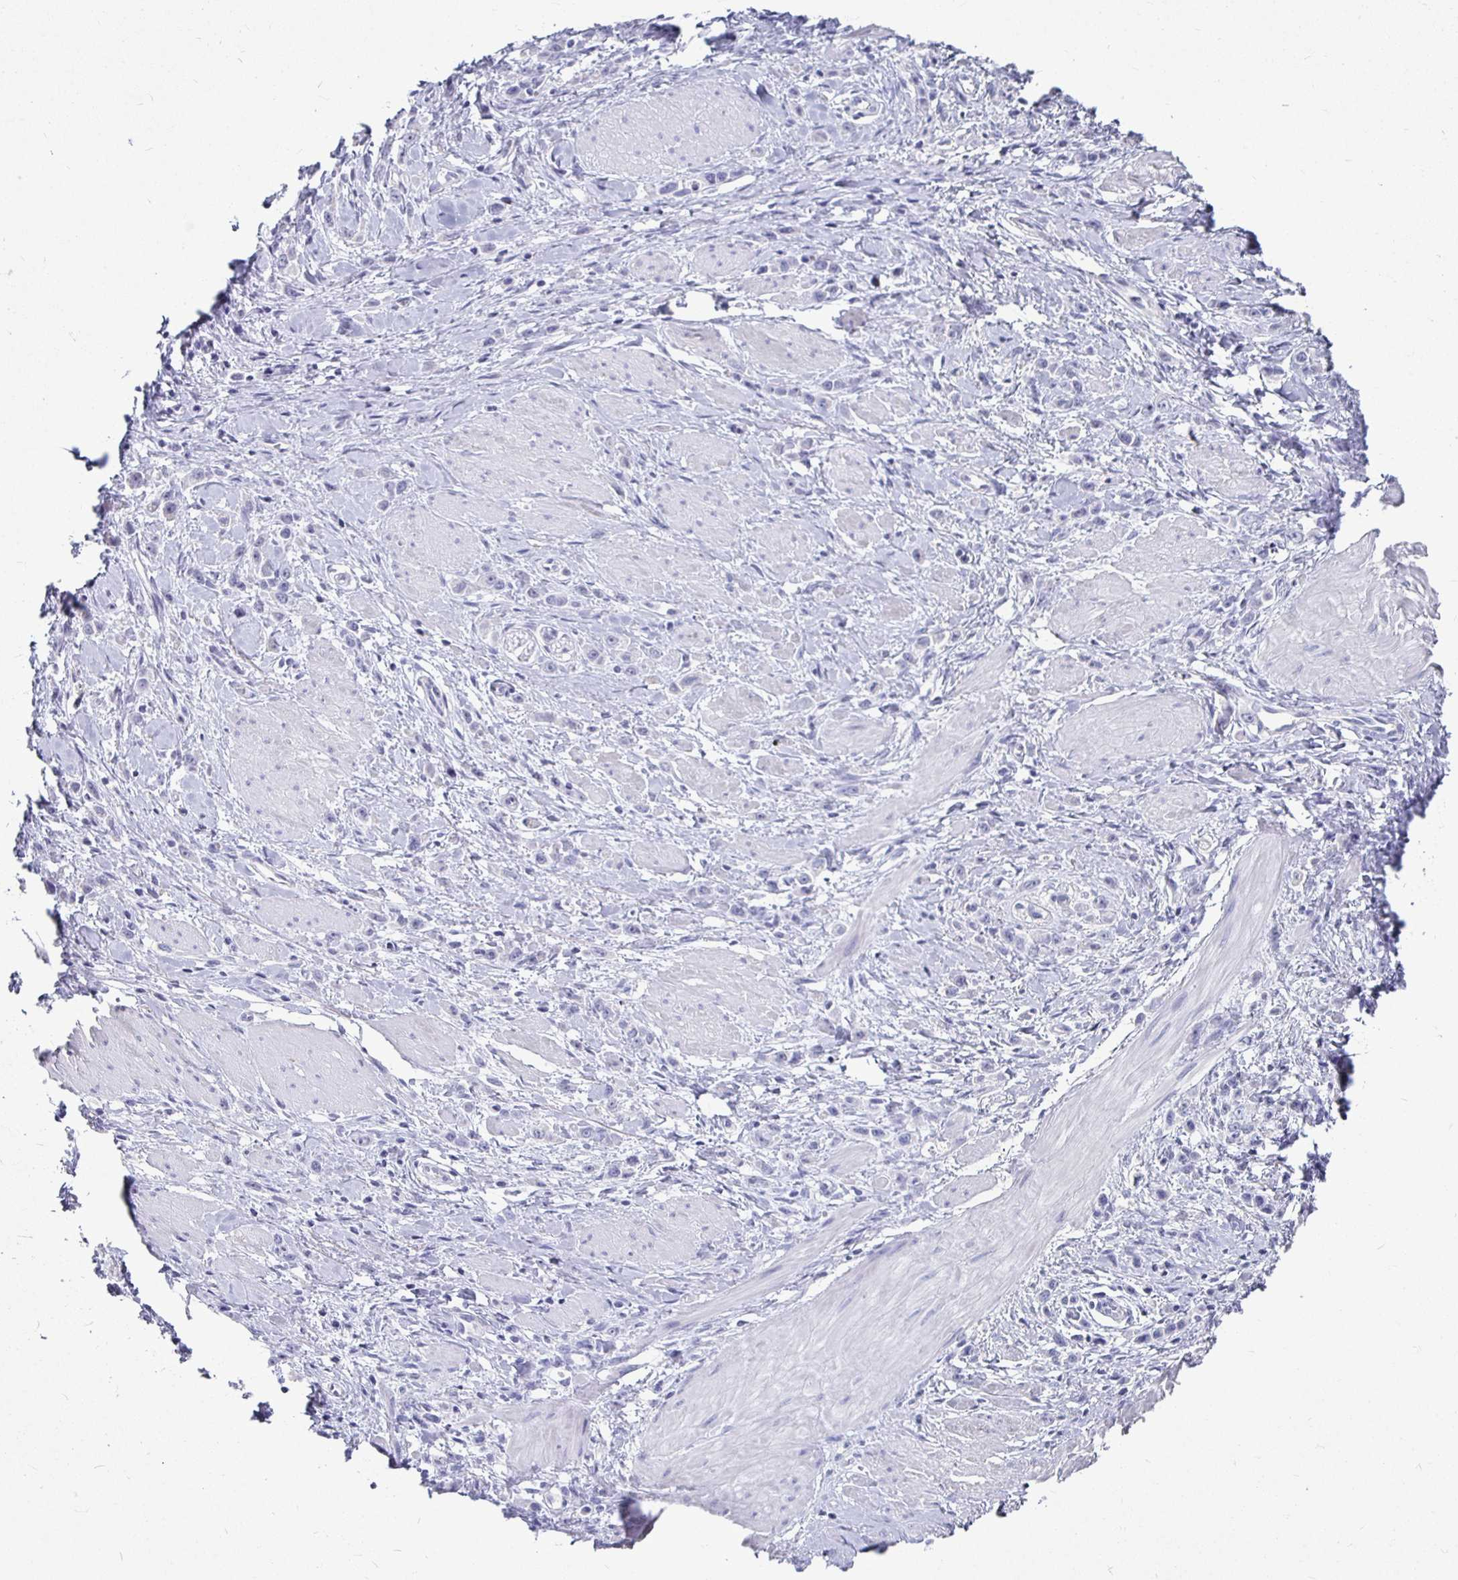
{"staining": {"intensity": "negative", "quantity": "none", "location": "none"}, "tissue": "stomach cancer", "cell_type": "Tumor cells", "image_type": "cancer", "snomed": [{"axis": "morphology", "description": "Adenocarcinoma, NOS"}, {"axis": "topography", "description": "Stomach"}], "caption": "Immunohistochemistry of stomach adenocarcinoma demonstrates no expression in tumor cells.", "gene": "CA9", "patient": {"sex": "male", "age": 47}}